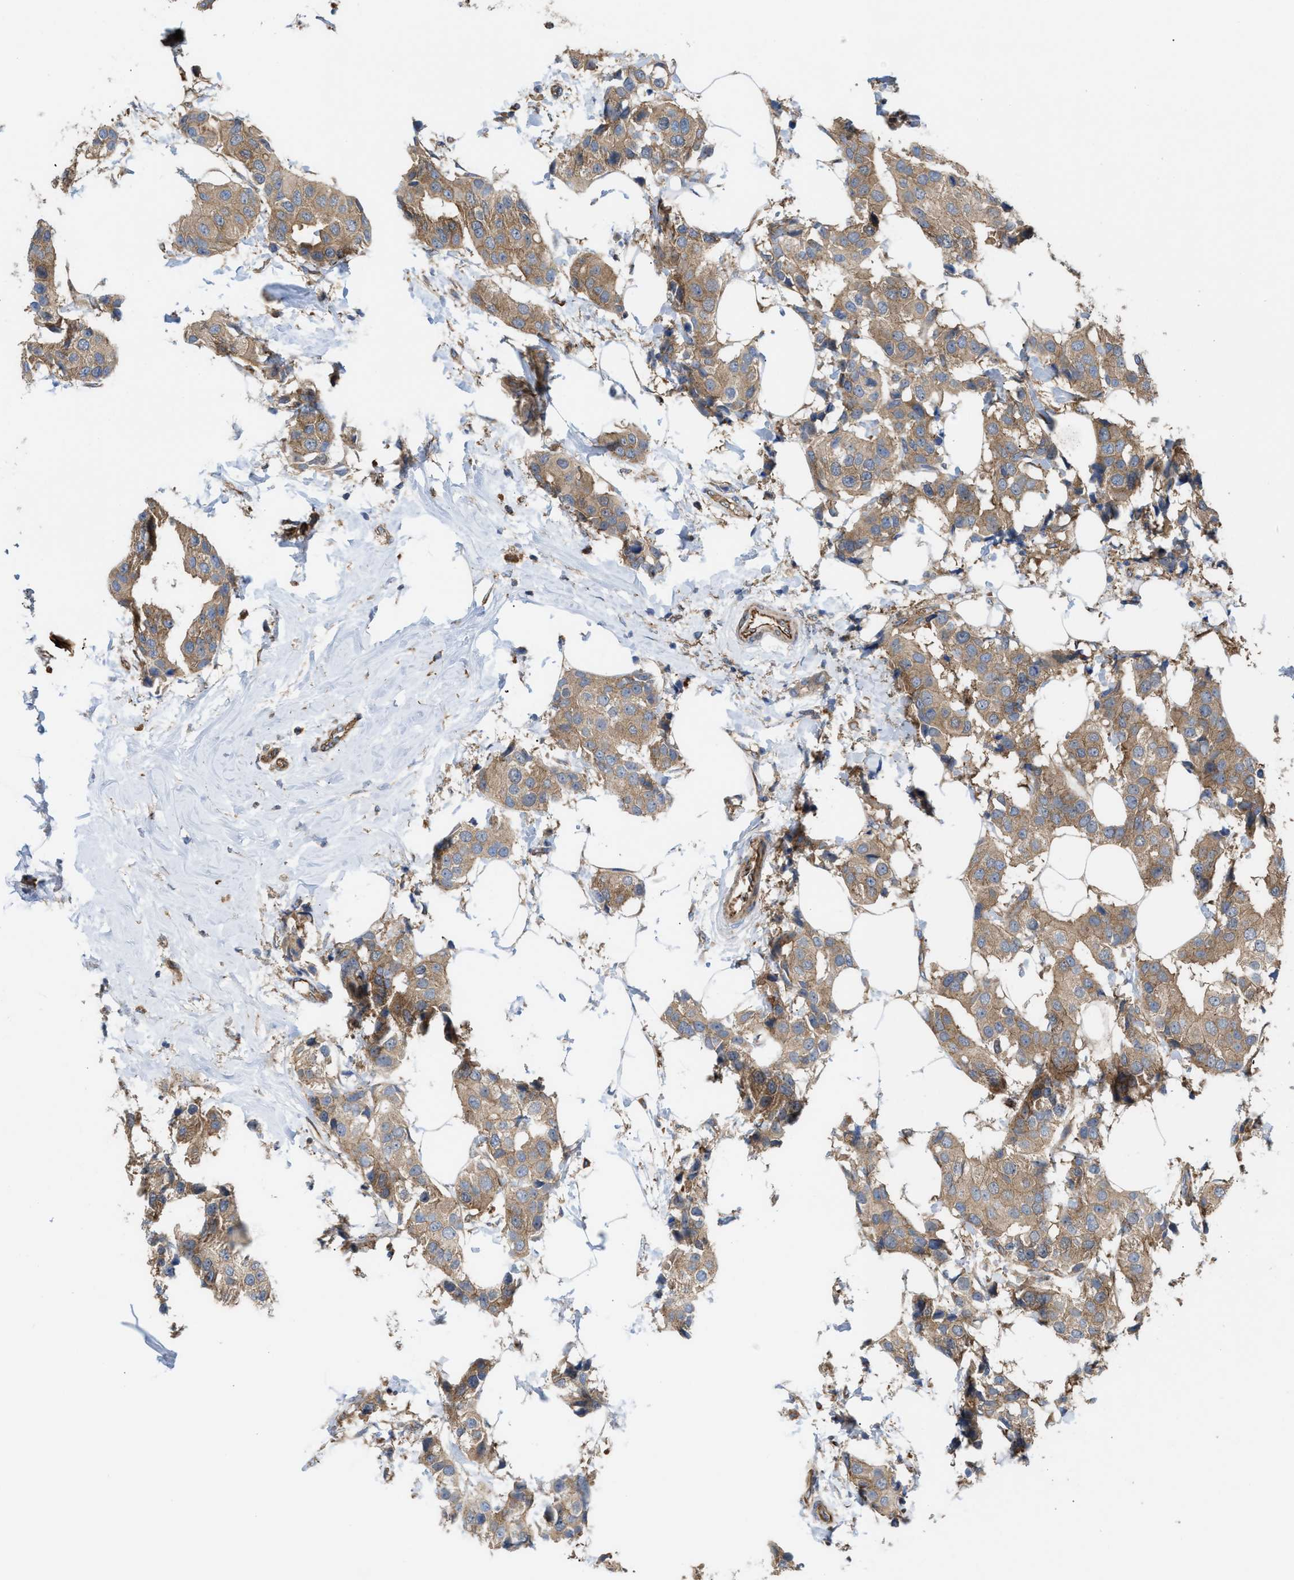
{"staining": {"intensity": "moderate", "quantity": ">75%", "location": "cytoplasmic/membranous"}, "tissue": "breast cancer", "cell_type": "Tumor cells", "image_type": "cancer", "snomed": [{"axis": "morphology", "description": "Normal tissue, NOS"}, {"axis": "morphology", "description": "Duct carcinoma"}, {"axis": "topography", "description": "Breast"}], "caption": "Immunohistochemistry (DAB (3,3'-diaminobenzidine)) staining of human invasive ductal carcinoma (breast) displays moderate cytoplasmic/membranous protein expression in approximately >75% of tumor cells. Immunohistochemistry stains the protein in brown and the nuclei are stained blue.", "gene": "EPS15L1", "patient": {"sex": "female", "age": 39}}